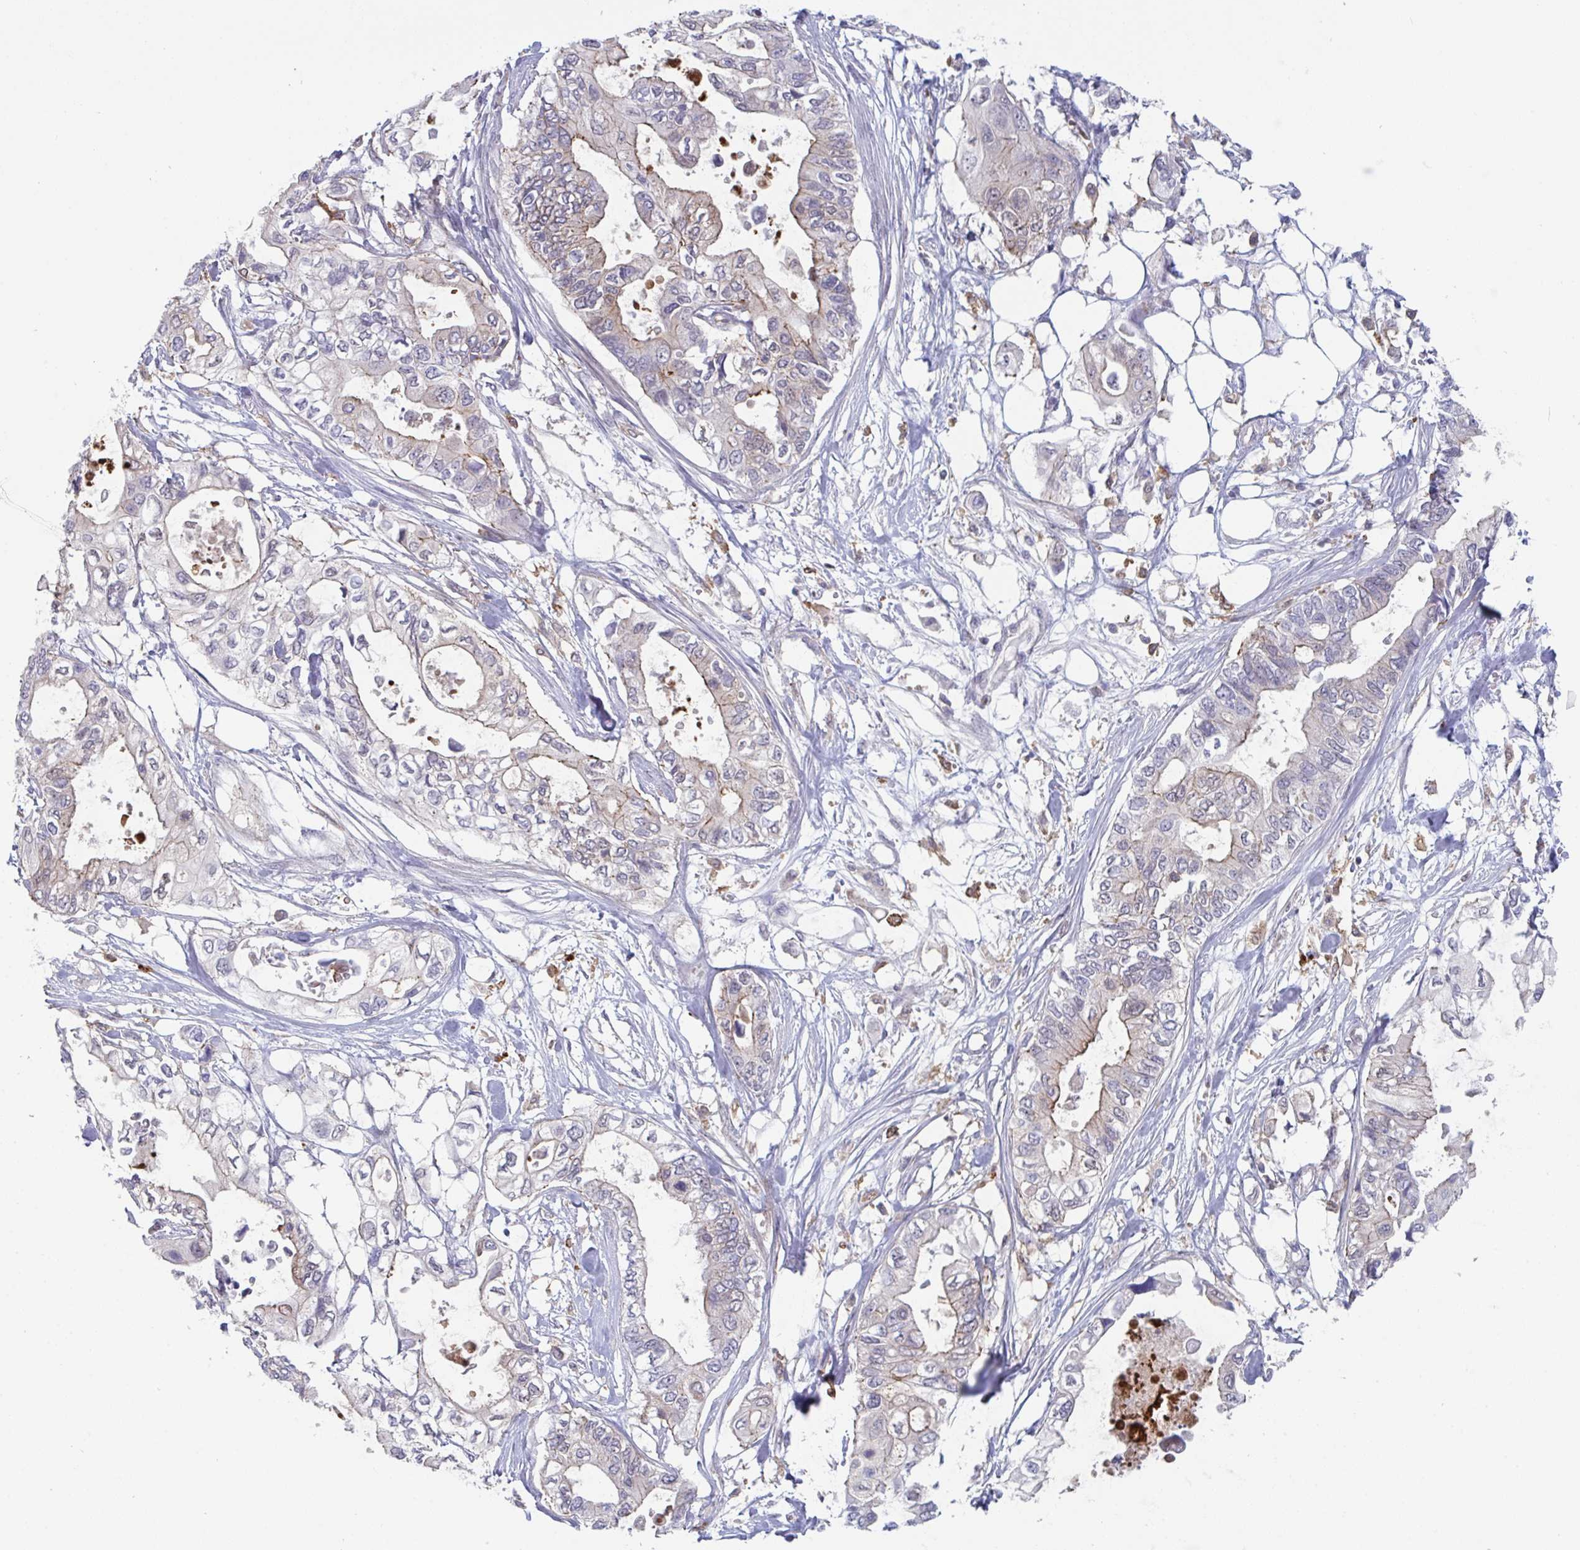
{"staining": {"intensity": "moderate", "quantity": "<25%", "location": "cytoplasmic/membranous"}, "tissue": "pancreatic cancer", "cell_type": "Tumor cells", "image_type": "cancer", "snomed": [{"axis": "morphology", "description": "Adenocarcinoma, NOS"}, {"axis": "topography", "description": "Pancreas"}], "caption": "Moderate cytoplasmic/membranous protein positivity is identified in approximately <25% of tumor cells in adenocarcinoma (pancreatic).", "gene": "DISP2", "patient": {"sex": "female", "age": 63}}